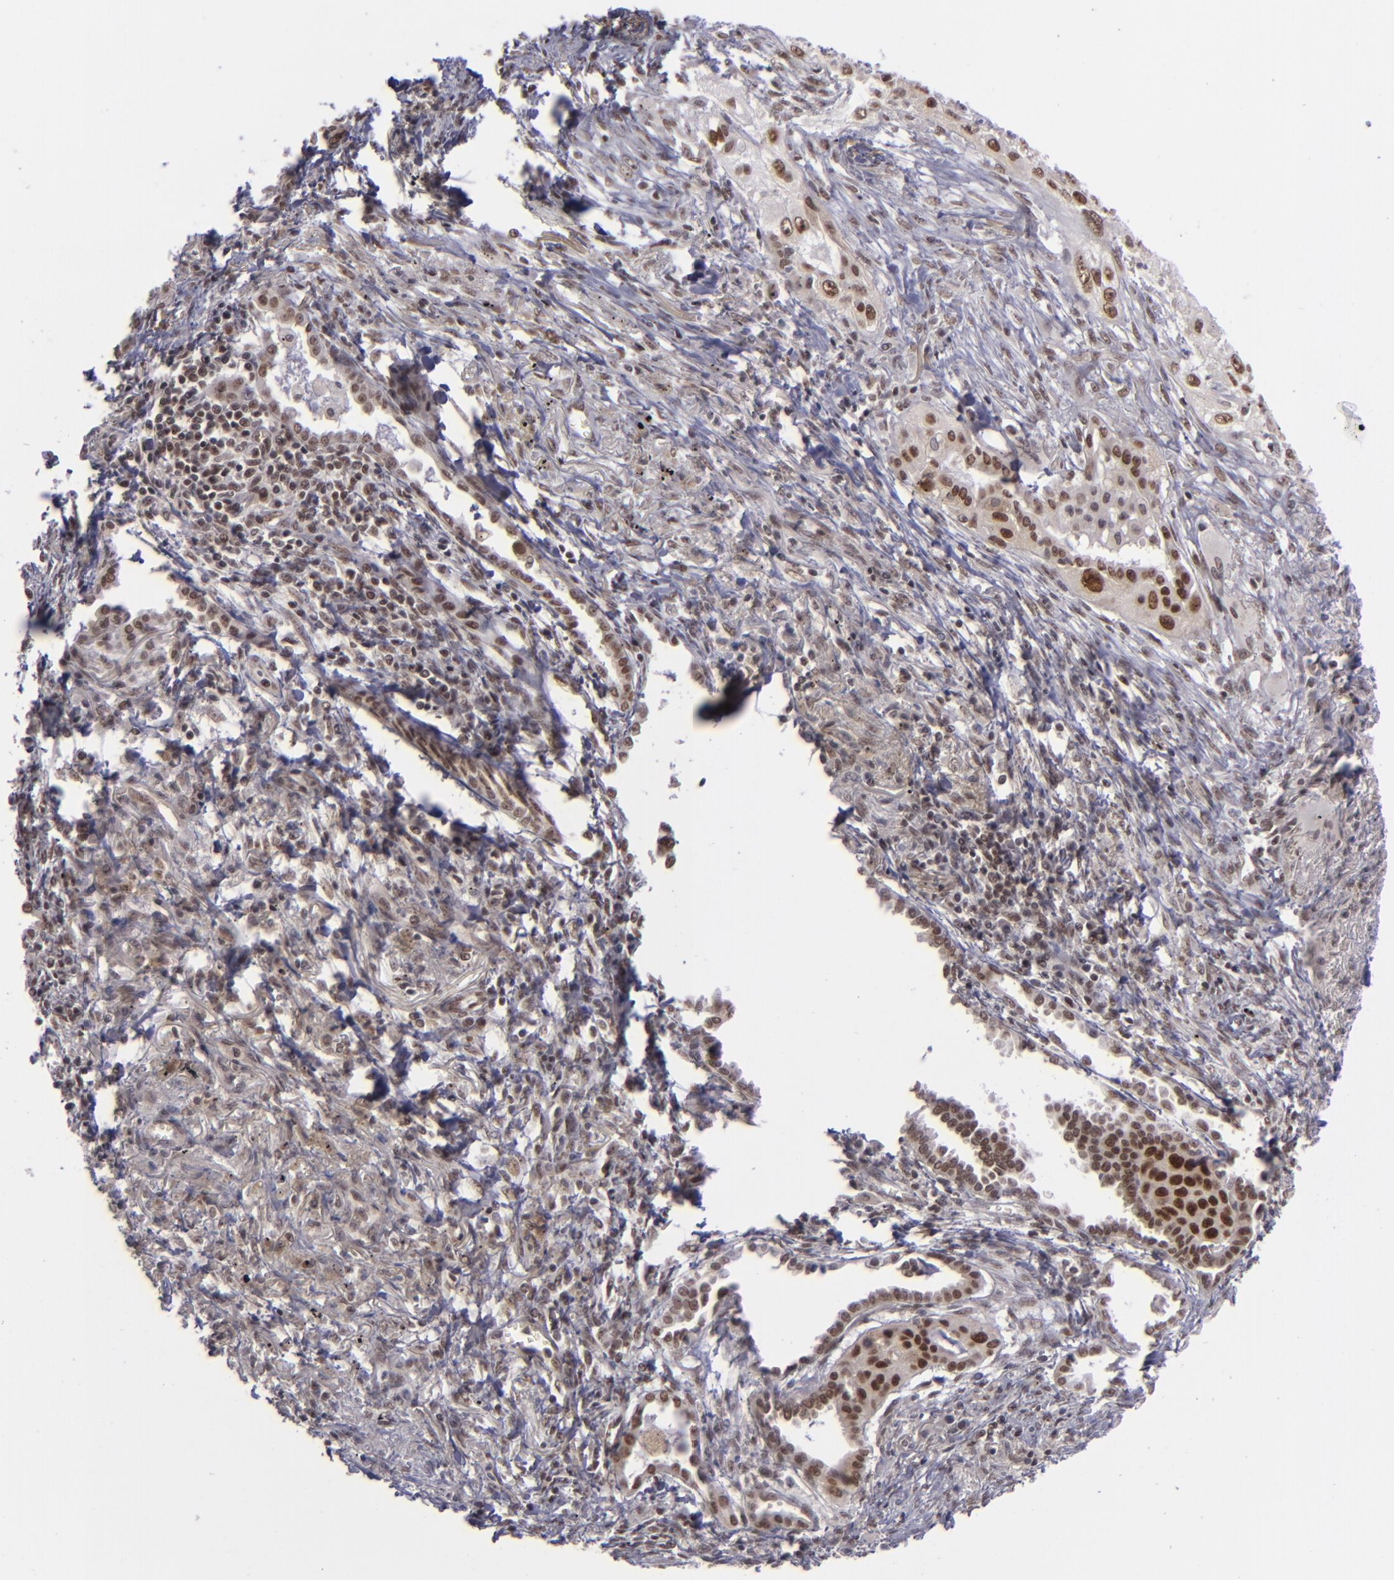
{"staining": {"intensity": "moderate", "quantity": ">75%", "location": "nuclear"}, "tissue": "lung cancer", "cell_type": "Tumor cells", "image_type": "cancer", "snomed": [{"axis": "morphology", "description": "Squamous cell carcinoma, NOS"}, {"axis": "topography", "description": "Lung"}], "caption": "Immunohistochemistry (IHC) image of neoplastic tissue: human squamous cell carcinoma (lung) stained using immunohistochemistry (IHC) displays medium levels of moderate protein expression localized specifically in the nuclear of tumor cells, appearing as a nuclear brown color.", "gene": "MLLT3", "patient": {"sex": "male", "age": 71}}